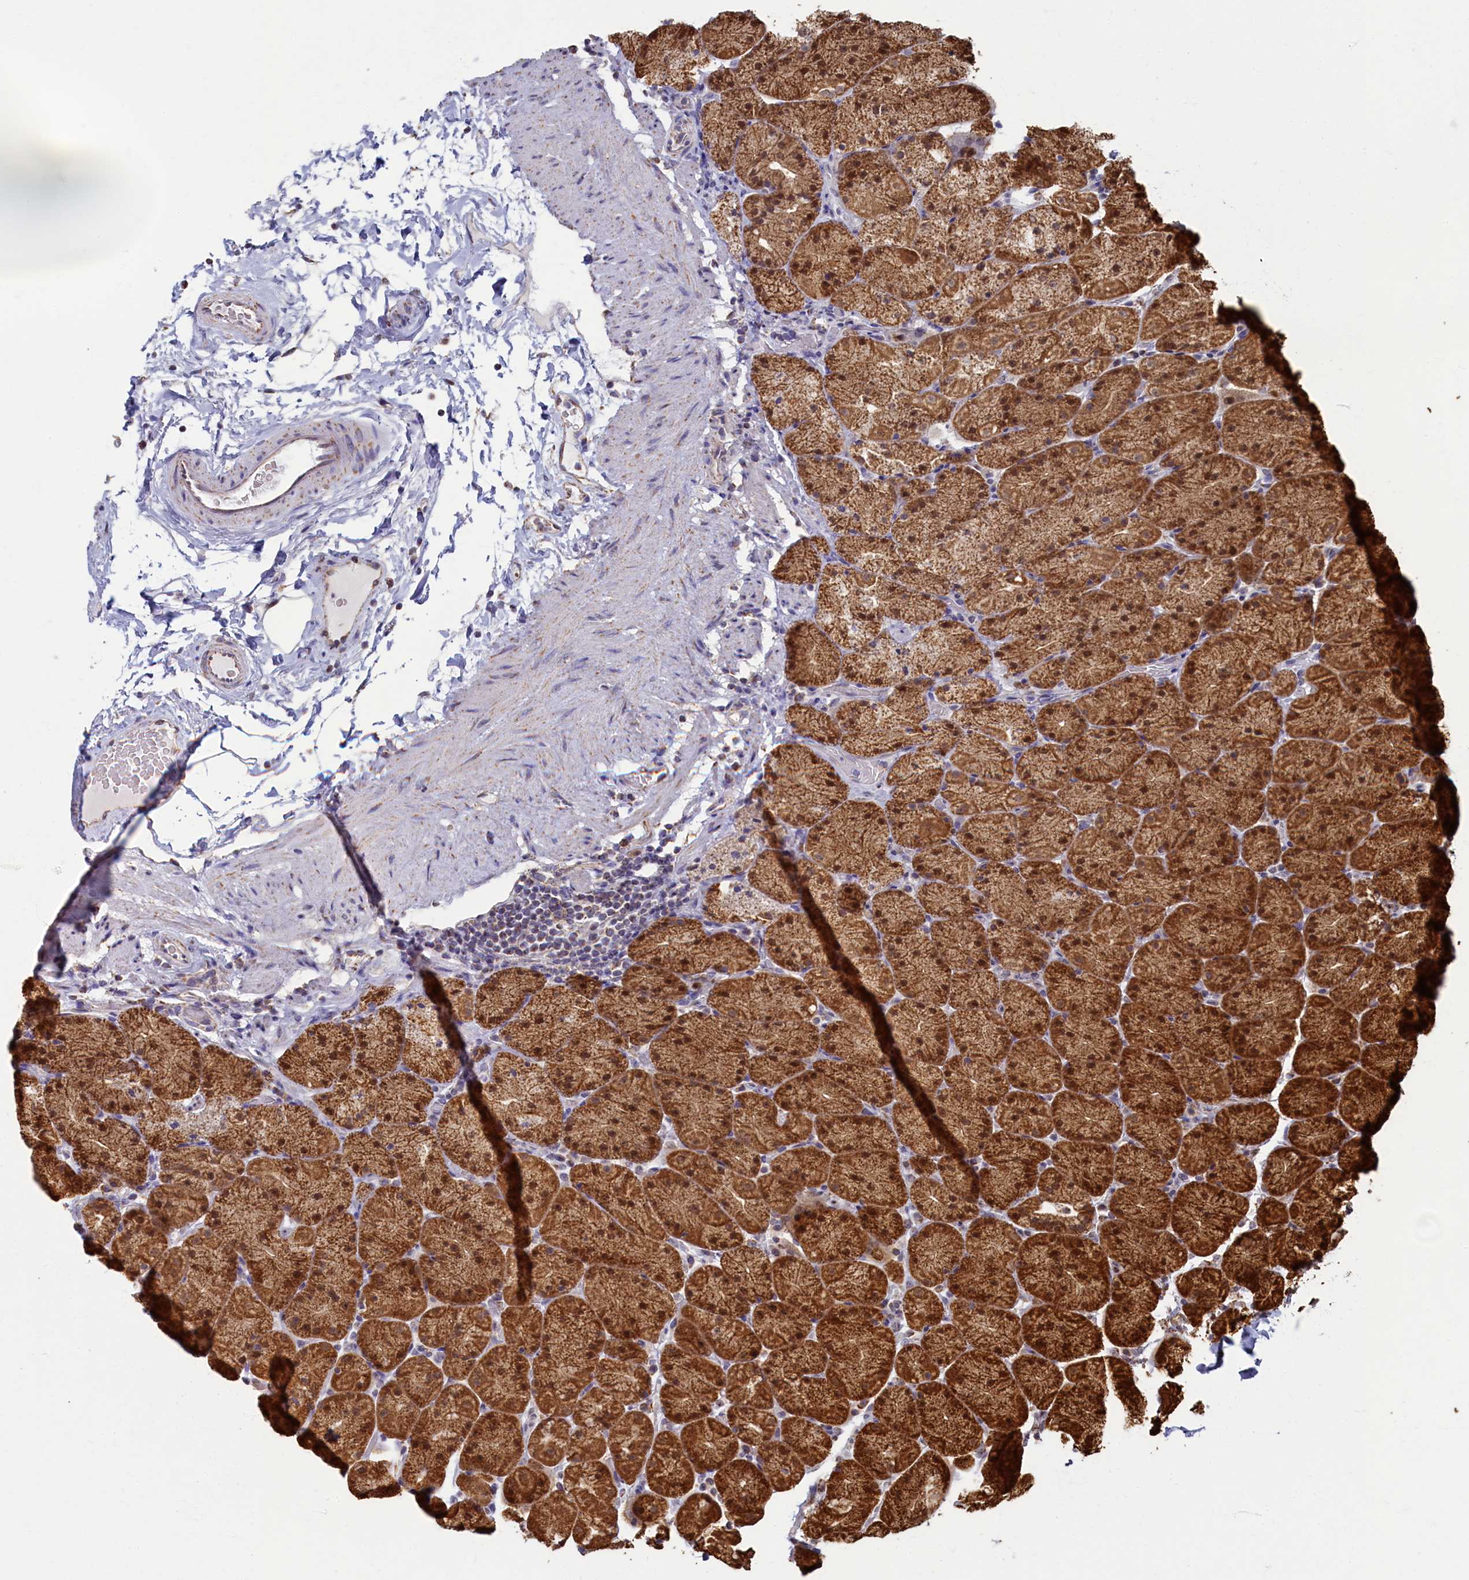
{"staining": {"intensity": "strong", "quantity": ">75%", "location": "cytoplasmic/membranous,nuclear"}, "tissue": "stomach", "cell_type": "Glandular cells", "image_type": "normal", "snomed": [{"axis": "morphology", "description": "Normal tissue, NOS"}, {"axis": "topography", "description": "Stomach, upper"}, {"axis": "topography", "description": "Stomach, lower"}], "caption": "This micrograph shows IHC staining of unremarkable stomach, with high strong cytoplasmic/membranous,nuclear positivity in approximately >75% of glandular cells.", "gene": "SPR", "patient": {"sex": "male", "age": 67}}